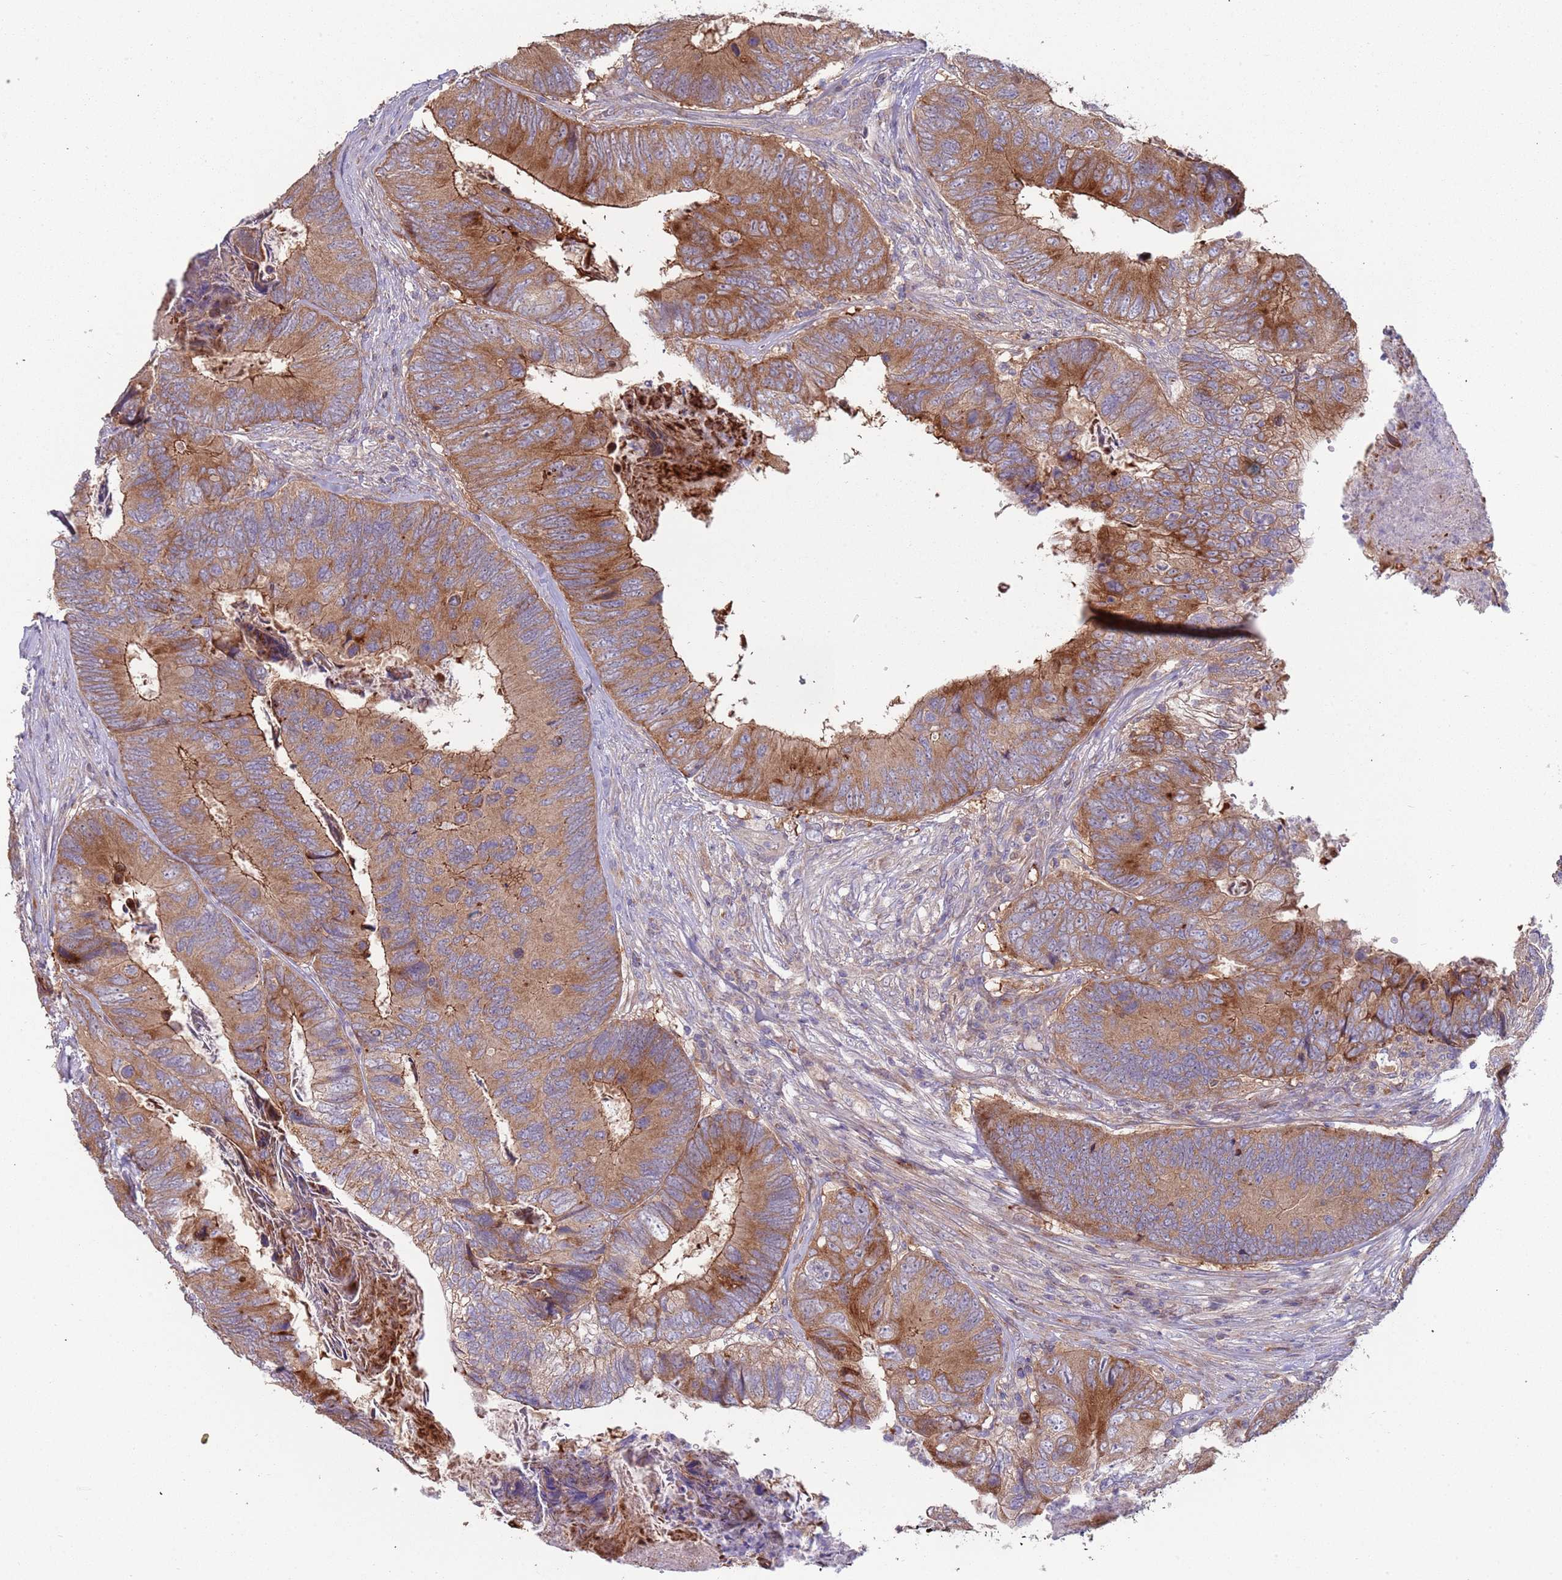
{"staining": {"intensity": "moderate", "quantity": ">75%", "location": "cytoplasmic/membranous"}, "tissue": "colorectal cancer", "cell_type": "Tumor cells", "image_type": "cancer", "snomed": [{"axis": "morphology", "description": "Adenocarcinoma, NOS"}, {"axis": "topography", "description": "Colon"}], "caption": "Protein staining of adenocarcinoma (colorectal) tissue displays moderate cytoplasmic/membranous positivity in about >75% of tumor cells.", "gene": "ABCC10", "patient": {"sex": "female", "age": 67}}